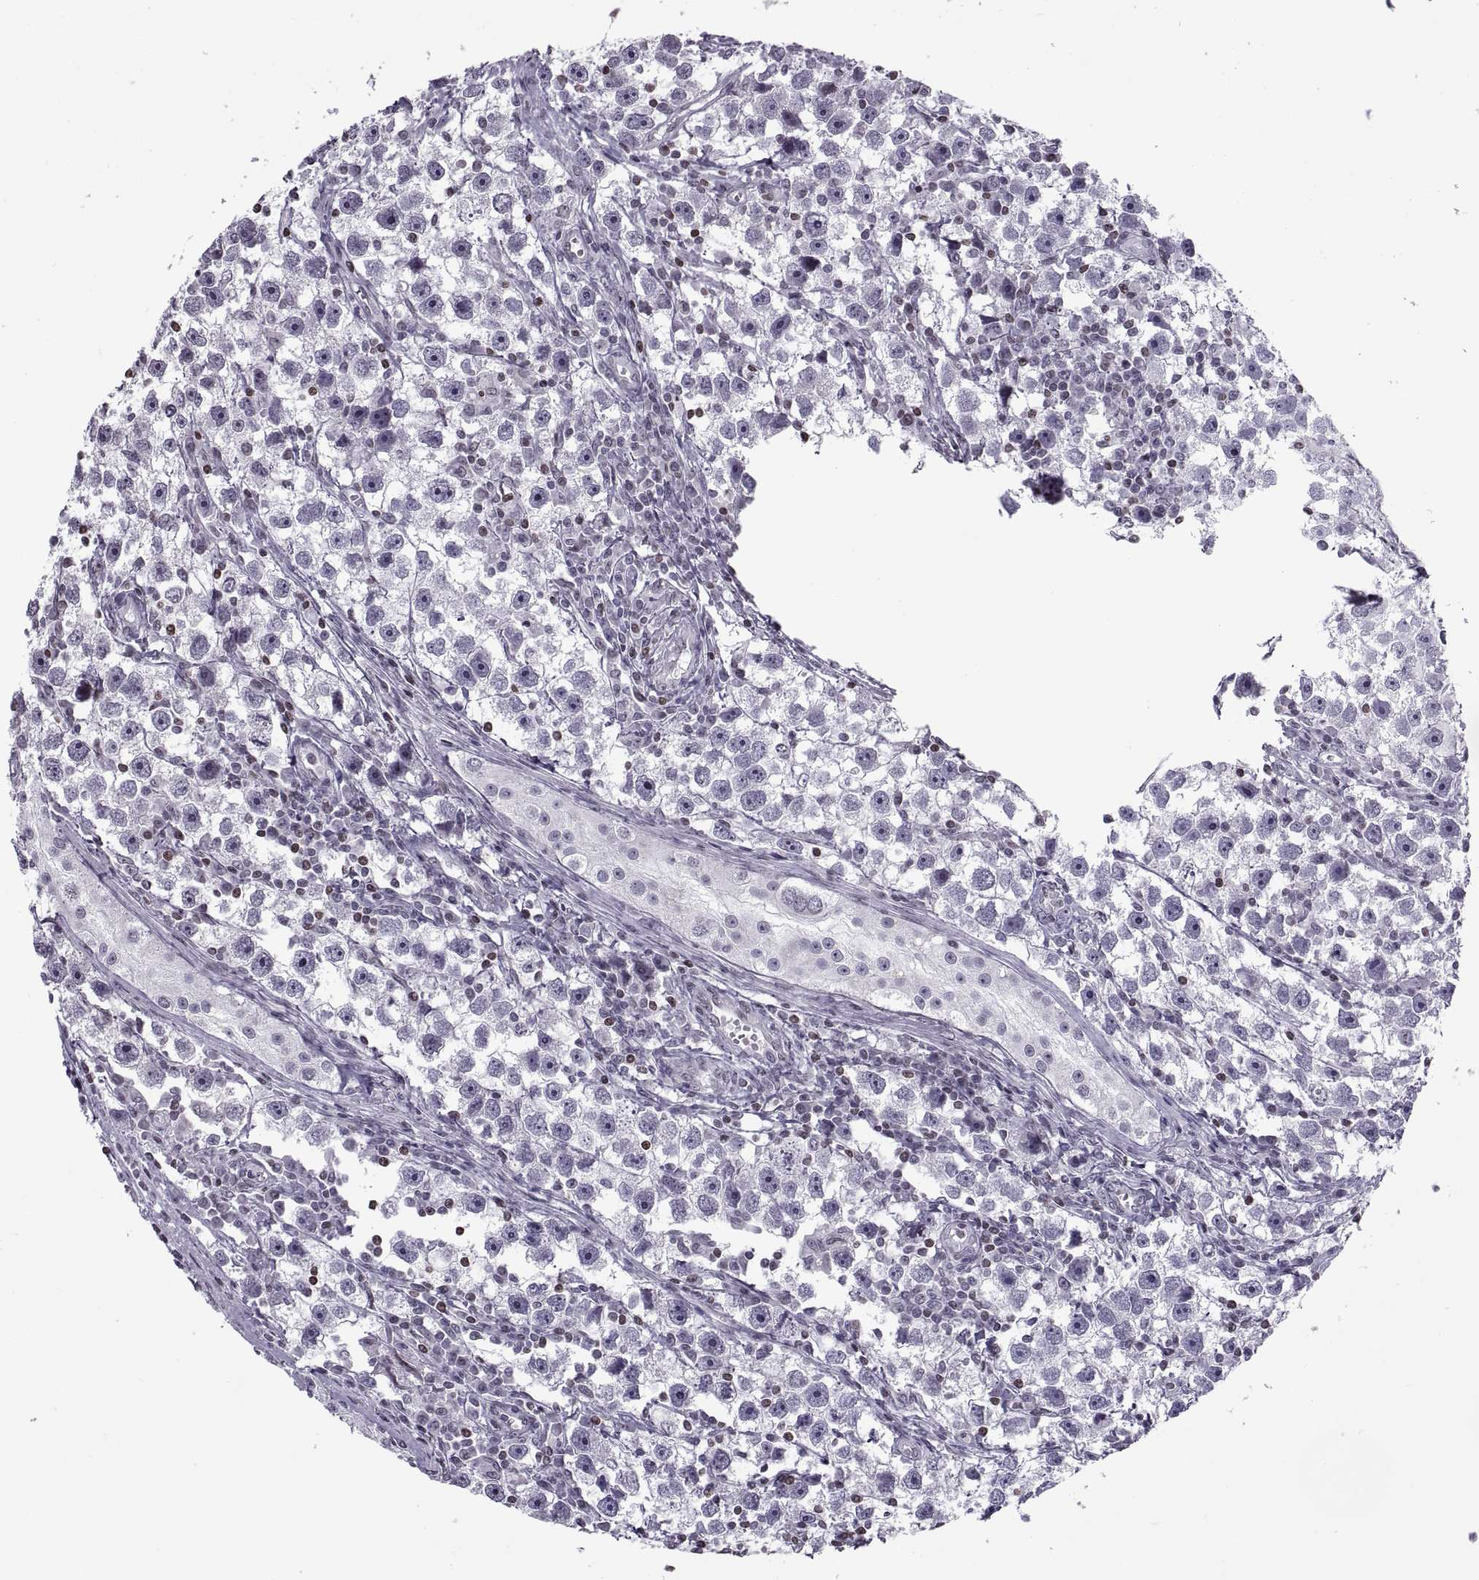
{"staining": {"intensity": "negative", "quantity": "none", "location": "none"}, "tissue": "testis cancer", "cell_type": "Tumor cells", "image_type": "cancer", "snomed": [{"axis": "morphology", "description": "Seminoma, NOS"}, {"axis": "topography", "description": "Testis"}], "caption": "DAB immunohistochemical staining of human testis cancer (seminoma) shows no significant positivity in tumor cells.", "gene": "H1-8", "patient": {"sex": "male", "age": 30}}